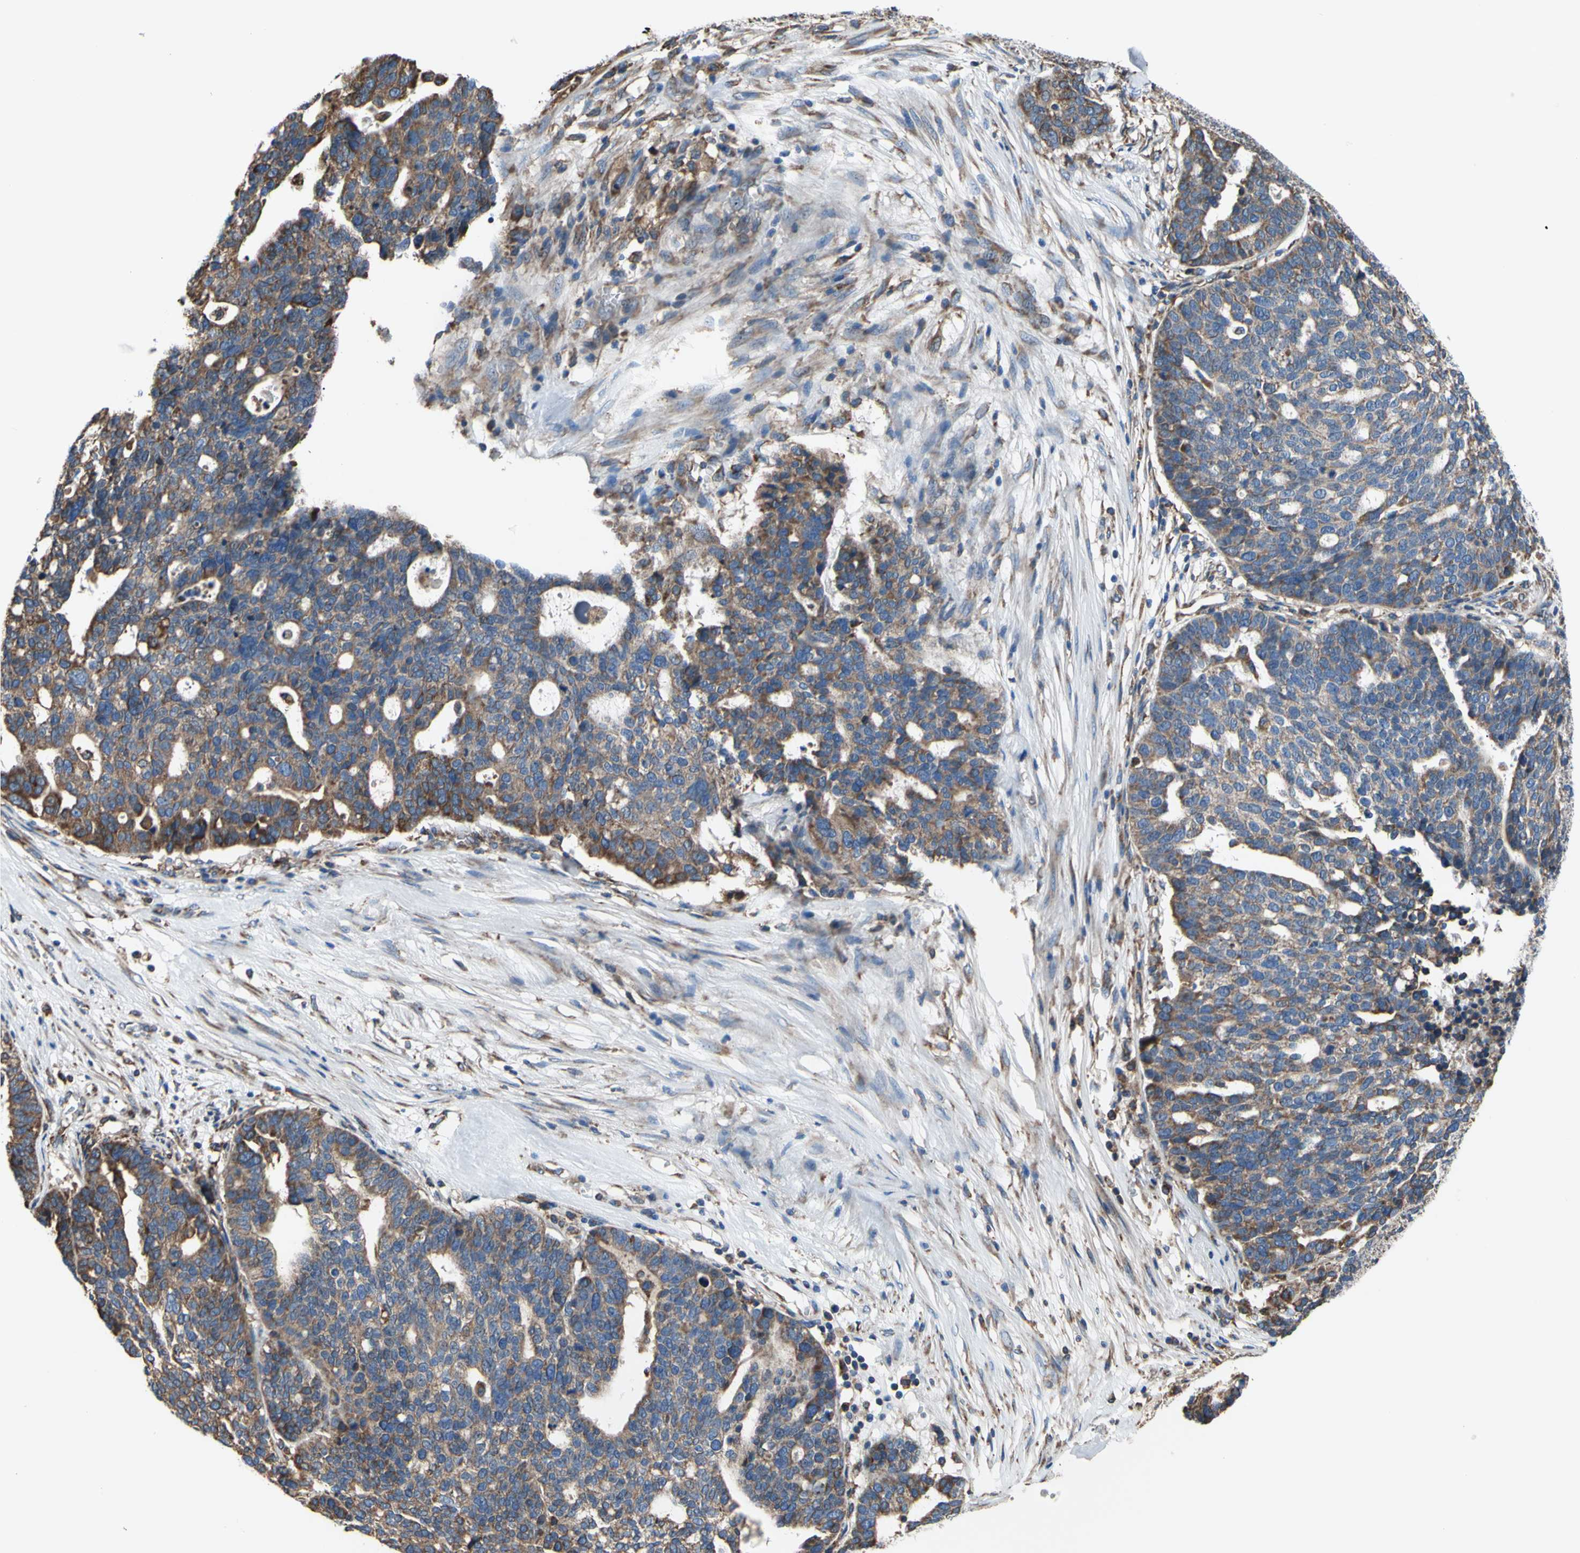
{"staining": {"intensity": "moderate", "quantity": ">75%", "location": "cytoplasmic/membranous"}, "tissue": "ovarian cancer", "cell_type": "Tumor cells", "image_type": "cancer", "snomed": [{"axis": "morphology", "description": "Cystadenocarcinoma, serous, NOS"}, {"axis": "topography", "description": "Ovary"}], "caption": "This histopathology image exhibits IHC staining of human ovarian cancer (serous cystadenocarcinoma), with medium moderate cytoplasmic/membranous staining in approximately >75% of tumor cells.", "gene": "BMF", "patient": {"sex": "female", "age": 59}}